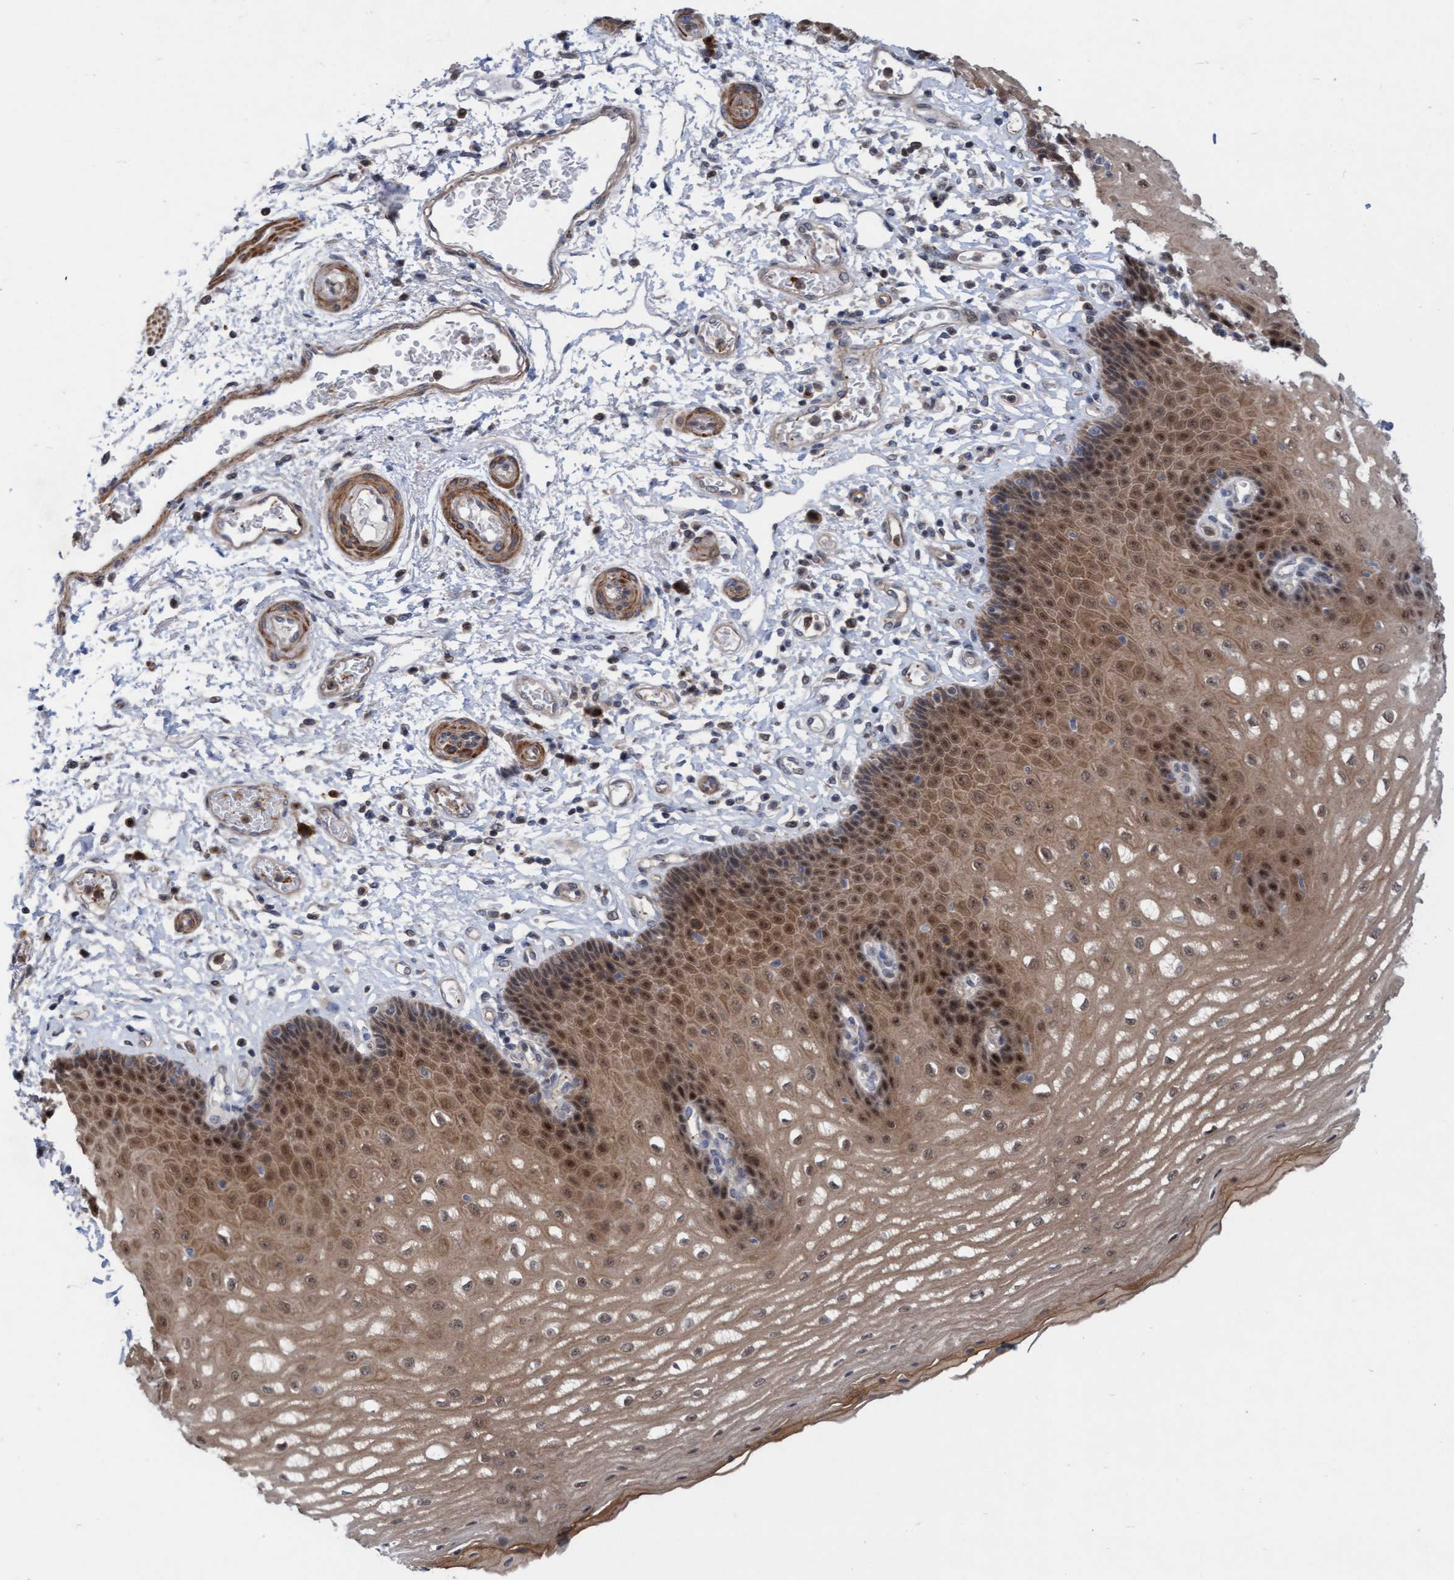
{"staining": {"intensity": "moderate", "quantity": ">75%", "location": "cytoplasmic/membranous,nuclear"}, "tissue": "esophagus", "cell_type": "Squamous epithelial cells", "image_type": "normal", "snomed": [{"axis": "morphology", "description": "Normal tissue, NOS"}, {"axis": "topography", "description": "Esophagus"}], "caption": "This is an image of IHC staining of normal esophagus, which shows moderate positivity in the cytoplasmic/membranous,nuclear of squamous epithelial cells.", "gene": "RAP1GAP2", "patient": {"sex": "male", "age": 54}}